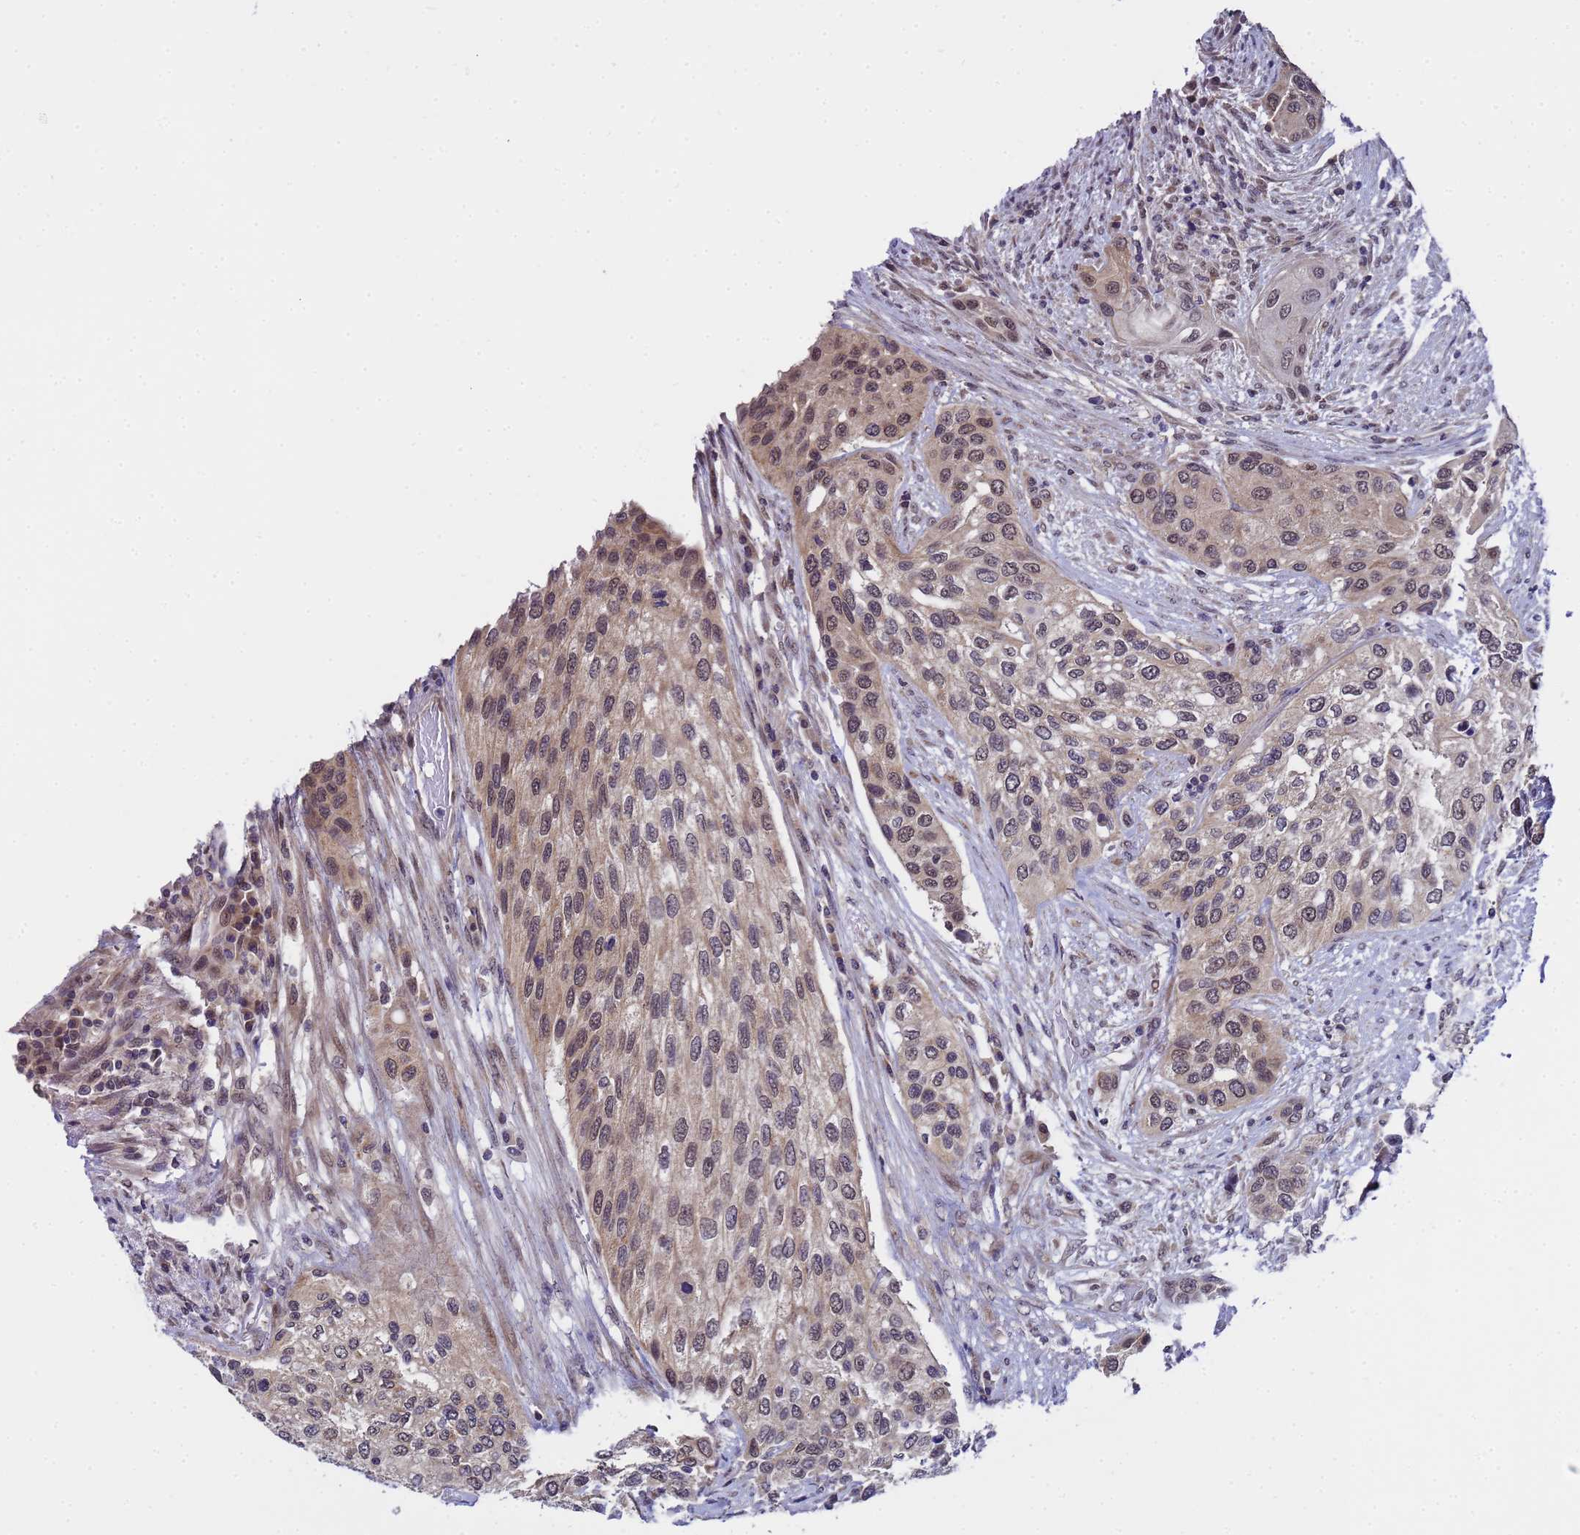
{"staining": {"intensity": "moderate", "quantity": "25%-75%", "location": "nuclear"}, "tissue": "urothelial cancer", "cell_type": "Tumor cells", "image_type": "cancer", "snomed": [{"axis": "morphology", "description": "Normal tissue, NOS"}, {"axis": "morphology", "description": "Urothelial carcinoma, High grade"}, {"axis": "topography", "description": "Vascular tissue"}, {"axis": "topography", "description": "Urinary bladder"}], "caption": "High-power microscopy captured an immunohistochemistry (IHC) image of urothelial cancer, revealing moderate nuclear expression in about 25%-75% of tumor cells.", "gene": "ANAPC13", "patient": {"sex": "female", "age": 56}}